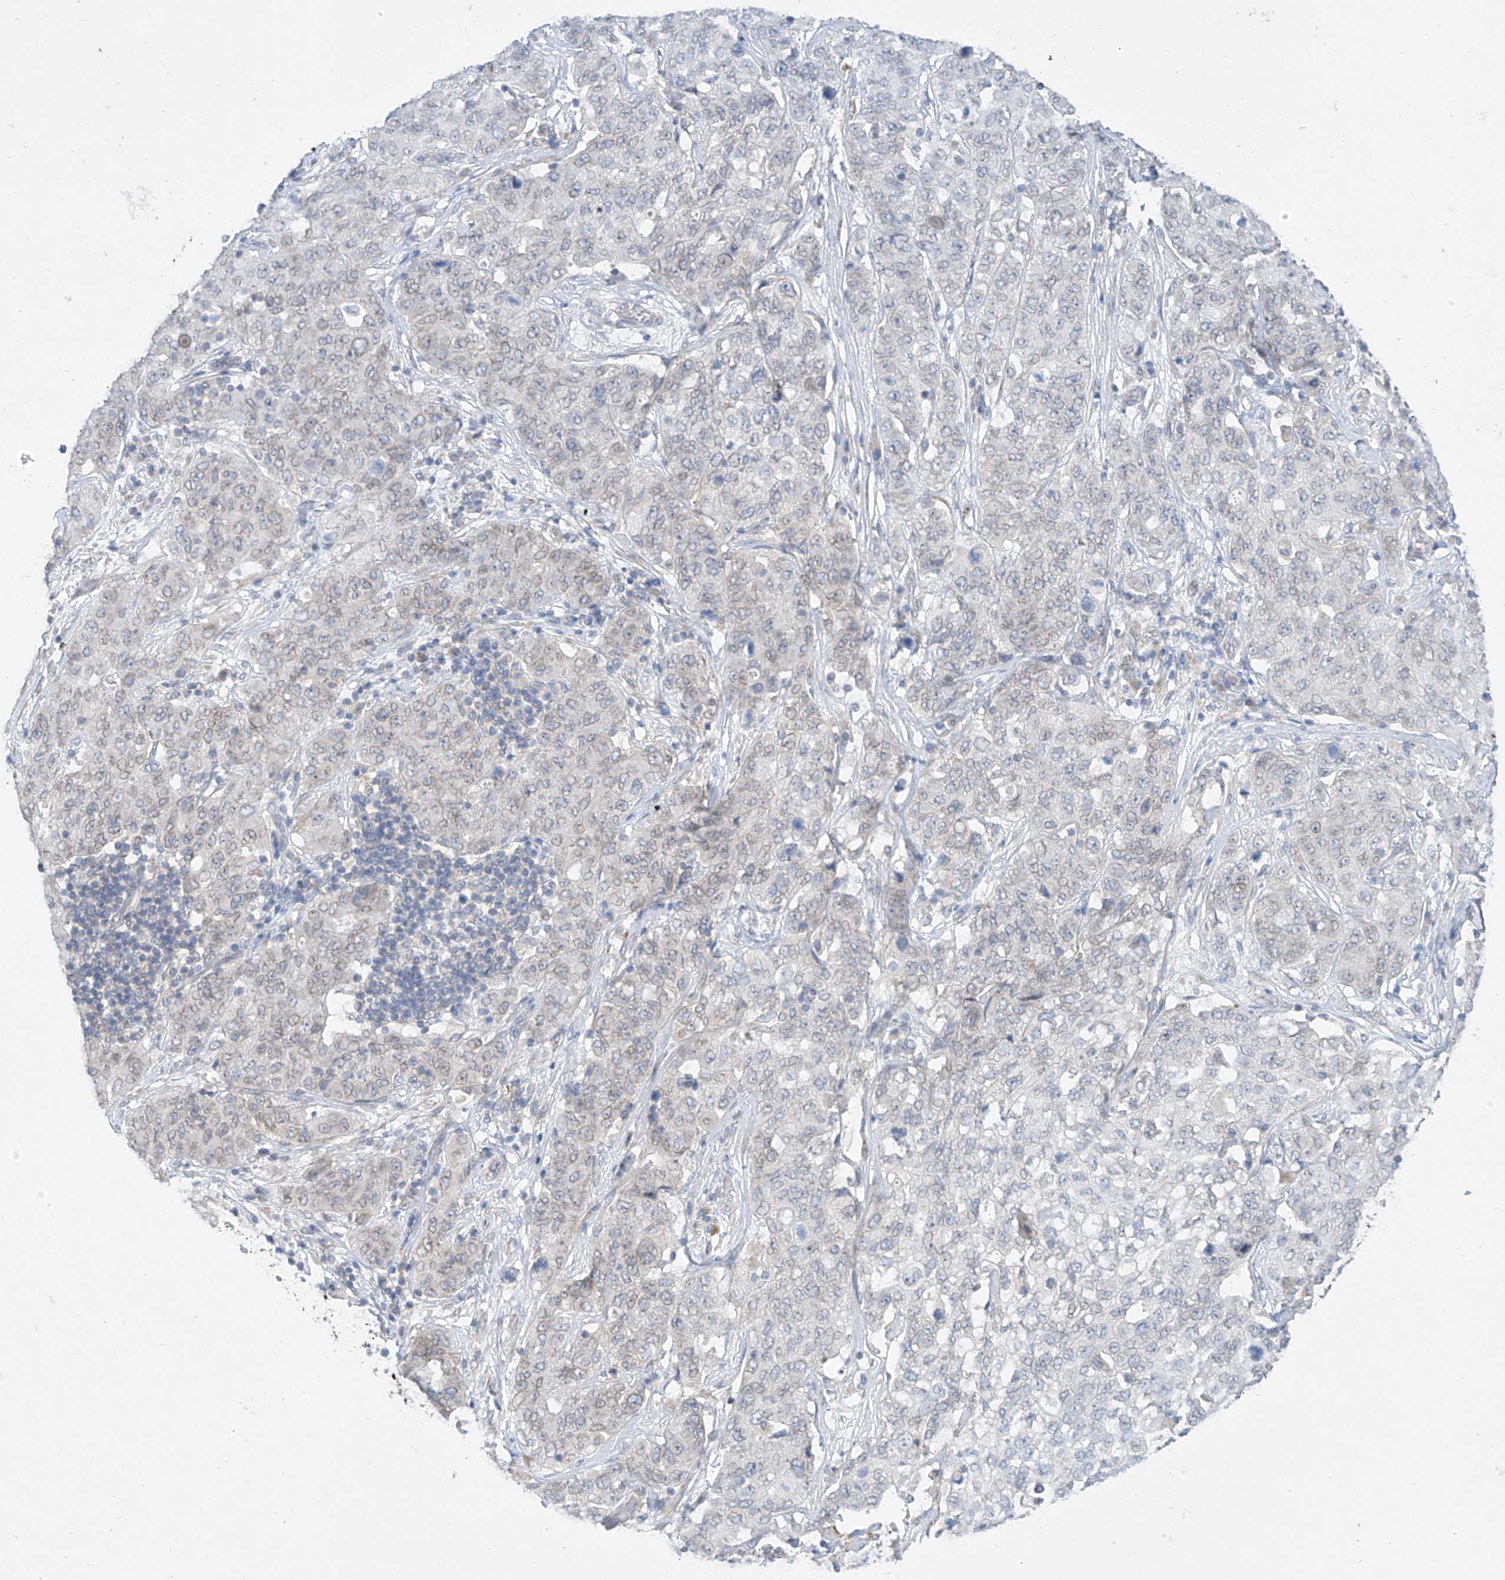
{"staining": {"intensity": "weak", "quantity": "25%-75%", "location": "cytoplasmic/membranous,nuclear"}, "tissue": "stomach cancer", "cell_type": "Tumor cells", "image_type": "cancer", "snomed": [{"axis": "morphology", "description": "Normal tissue, NOS"}, {"axis": "morphology", "description": "Adenocarcinoma, NOS"}, {"axis": "topography", "description": "Lymph node"}, {"axis": "topography", "description": "Stomach"}], "caption": "A high-resolution histopathology image shows IHC staining of stomach adenocarcinoma, which demonstrates weak cytoplasmic/membranous and nuclear expression in approximately 25%-75% of tumor cells.", "gene": "KRTAP25-1", "patient": {"sex": "male", "age": 48}}